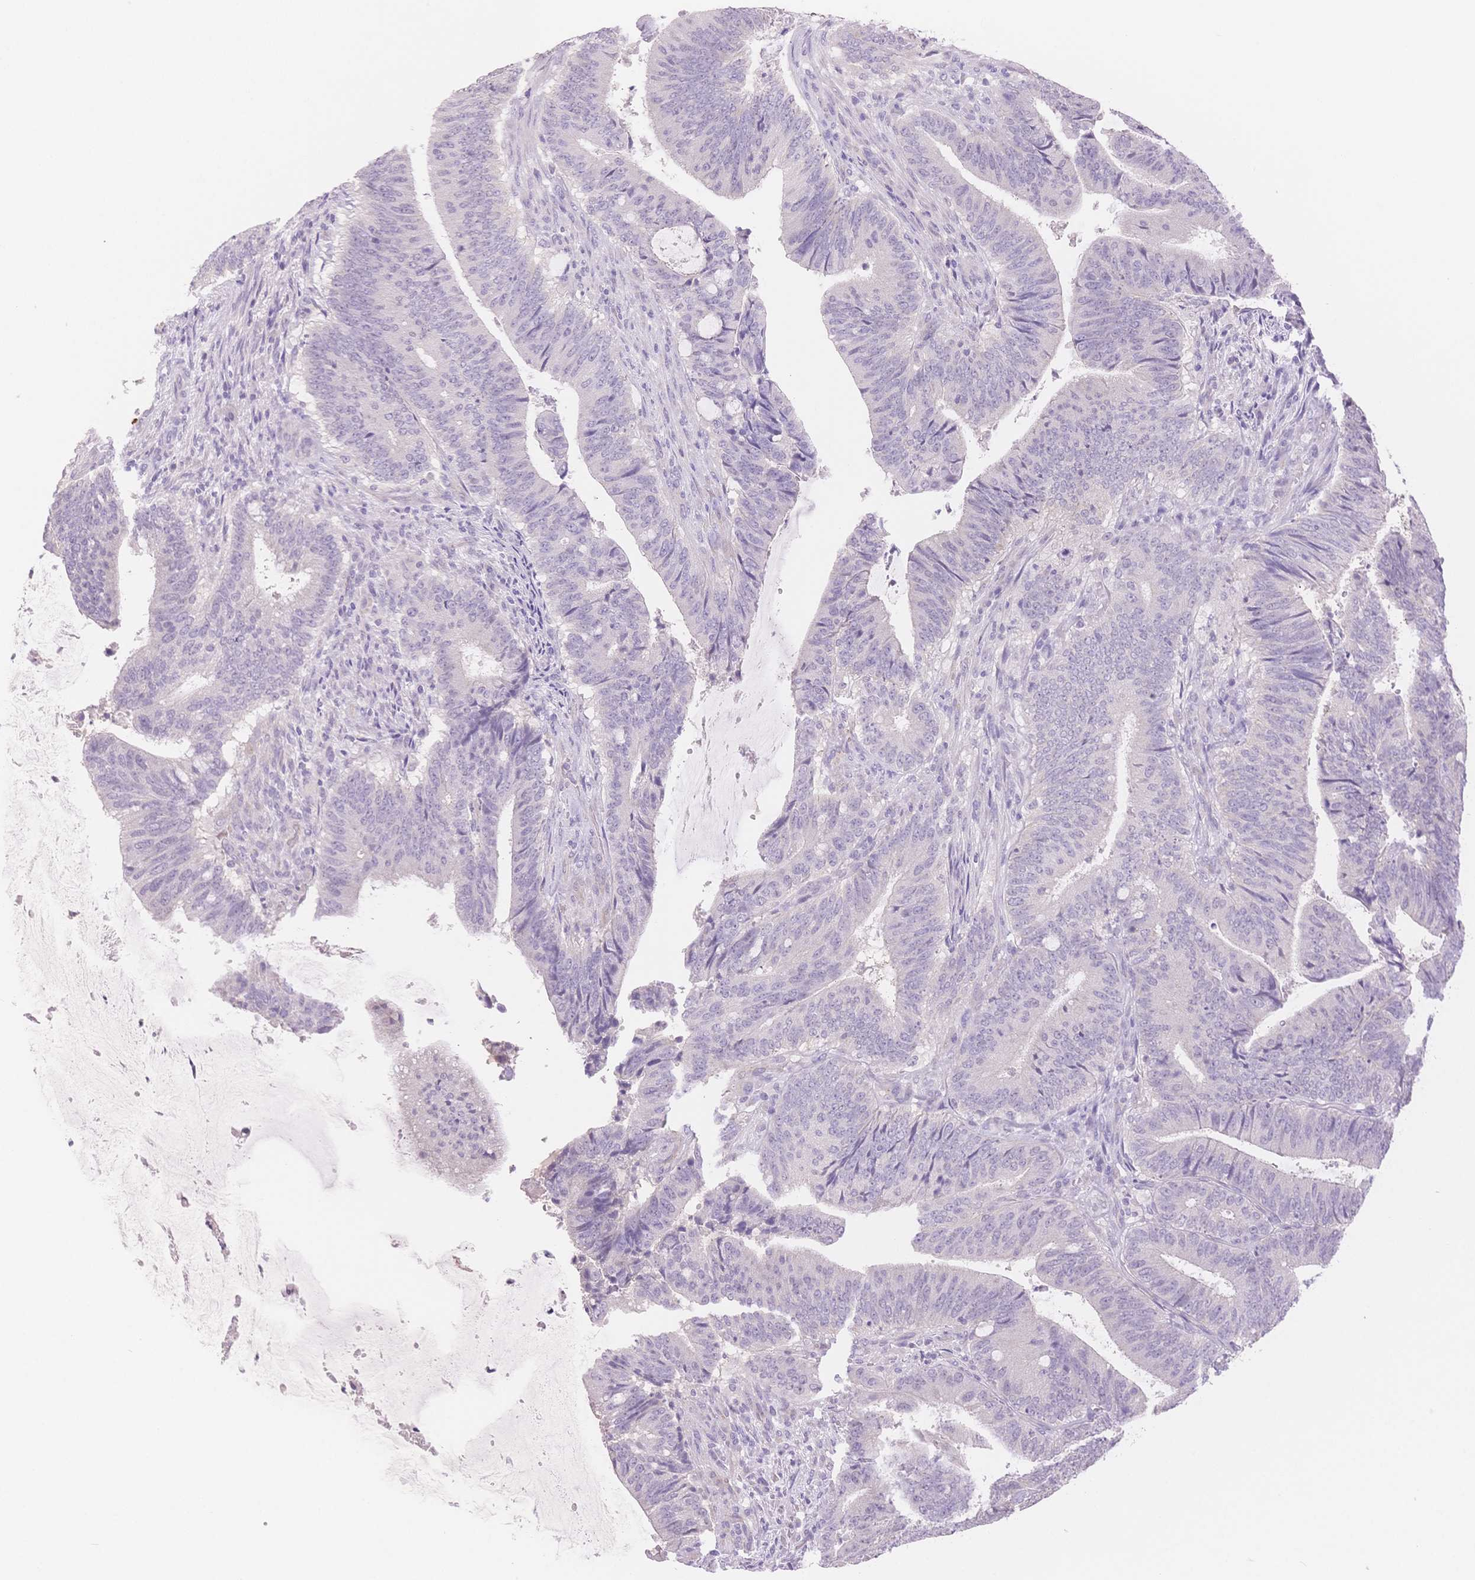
{"staining": {"intensity": "negative", "quantity": "none", "location": "none"}, "tissue": "colorectal cancer", "cell_type": "Tumor cells", "image_type": "cancer", "snomed": [{"axis": "morphology", "description": "Adenocarcinoma, NOS"}, {"axis": "topography", "description": "Colon"}], "caption": "This is an IHC histopathology image of human colorectal cancer (adenocarcinoma). There is no staining in tumor cells.", "gene": "MYOM1", "patient": {"sex": "female", "age": 43}}